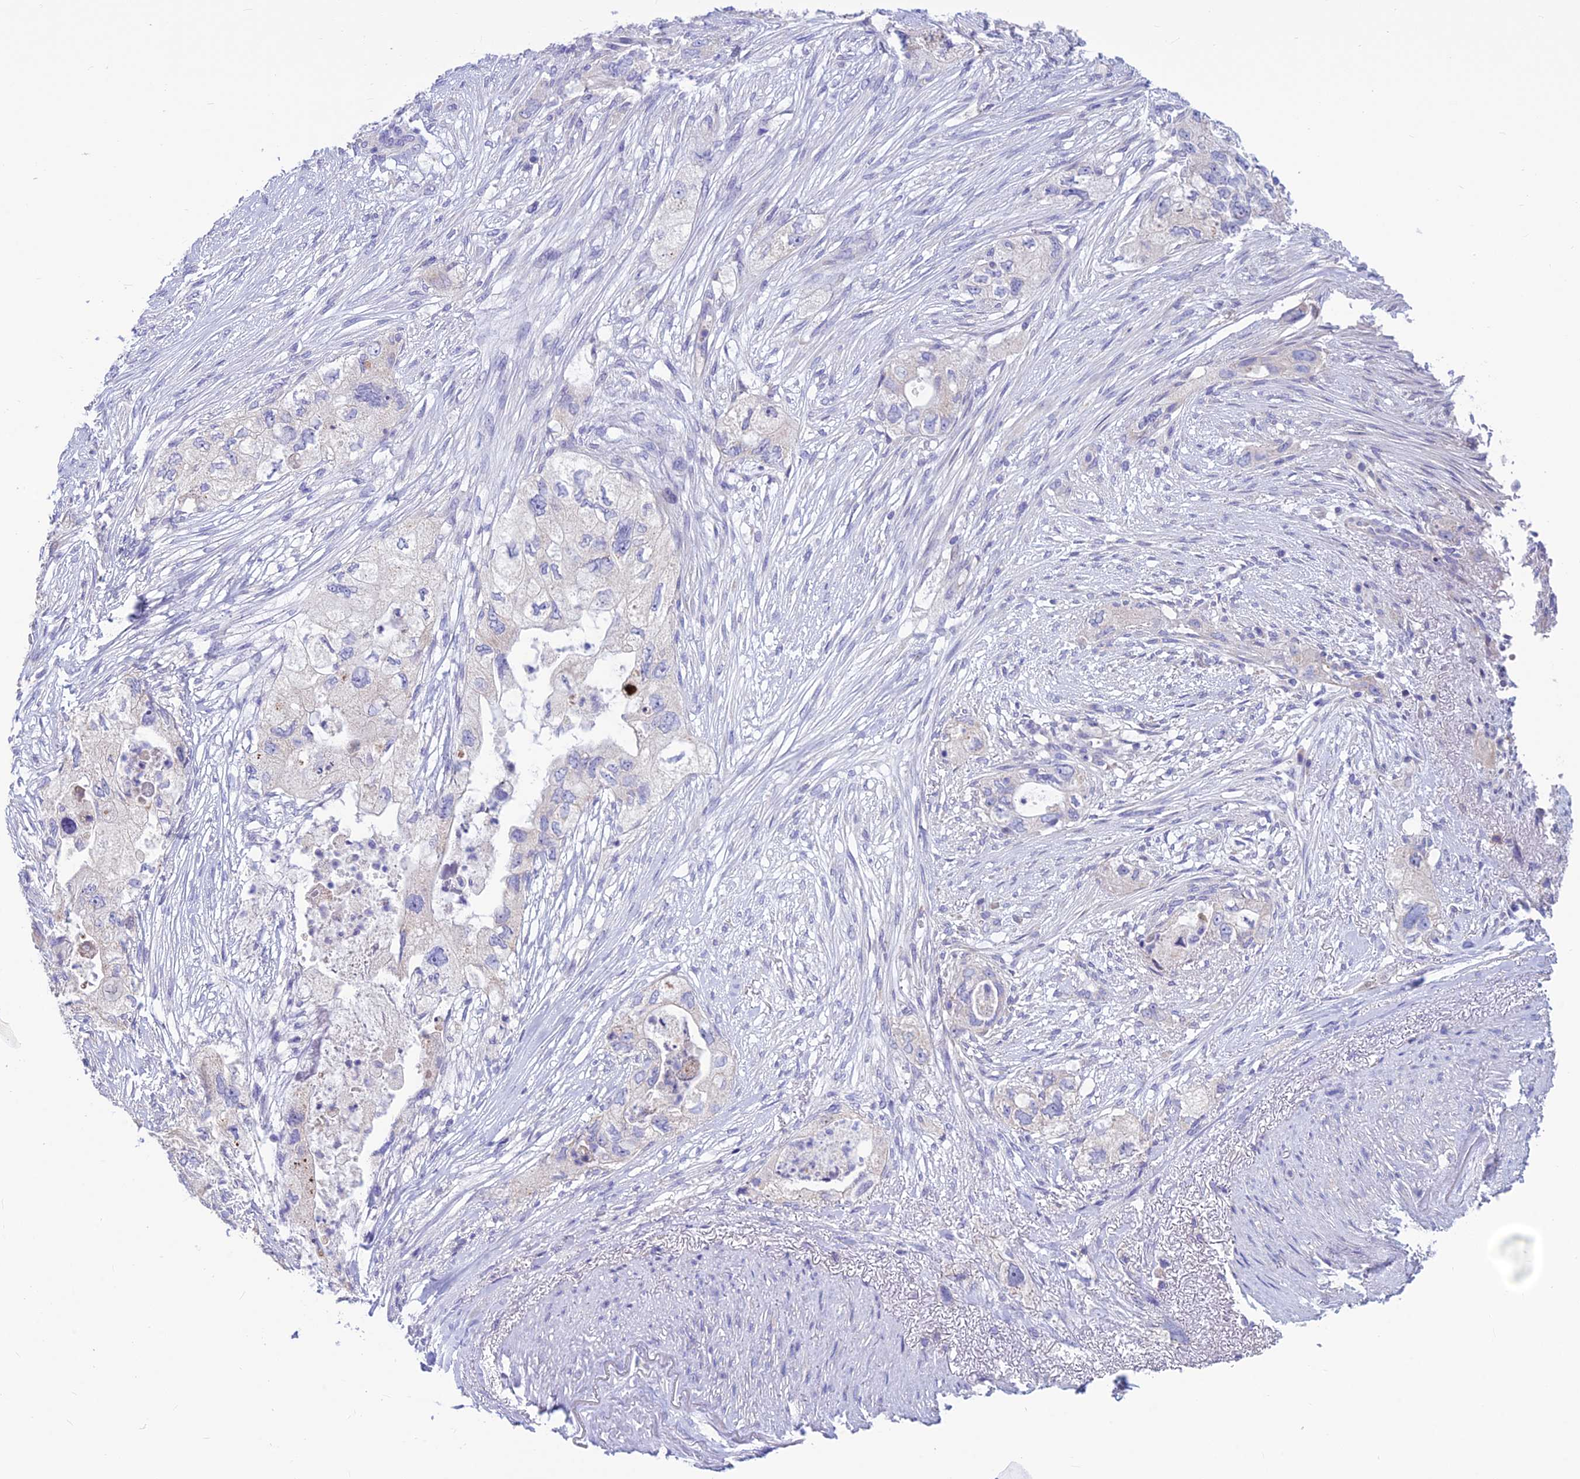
{"staining": {"intensity": "negative", "quantity": "none", "location": "none"}, "tissue": "pancreatic cancer", "cell_type": "Tumor cells", "image_type": "cancer", "snomed": [{"axis": "morphology", "description": "Adenocarcinoma, NOS"}, {"axis": "topography", "description": "Pancreas"}], "caption": "Pancreatic adenocarcinoma was stained to show a protein in brown. There is no significant expression in tumor cells.", "gene": "BHMT2", "patient": {"sex": "female", "age": 73}}